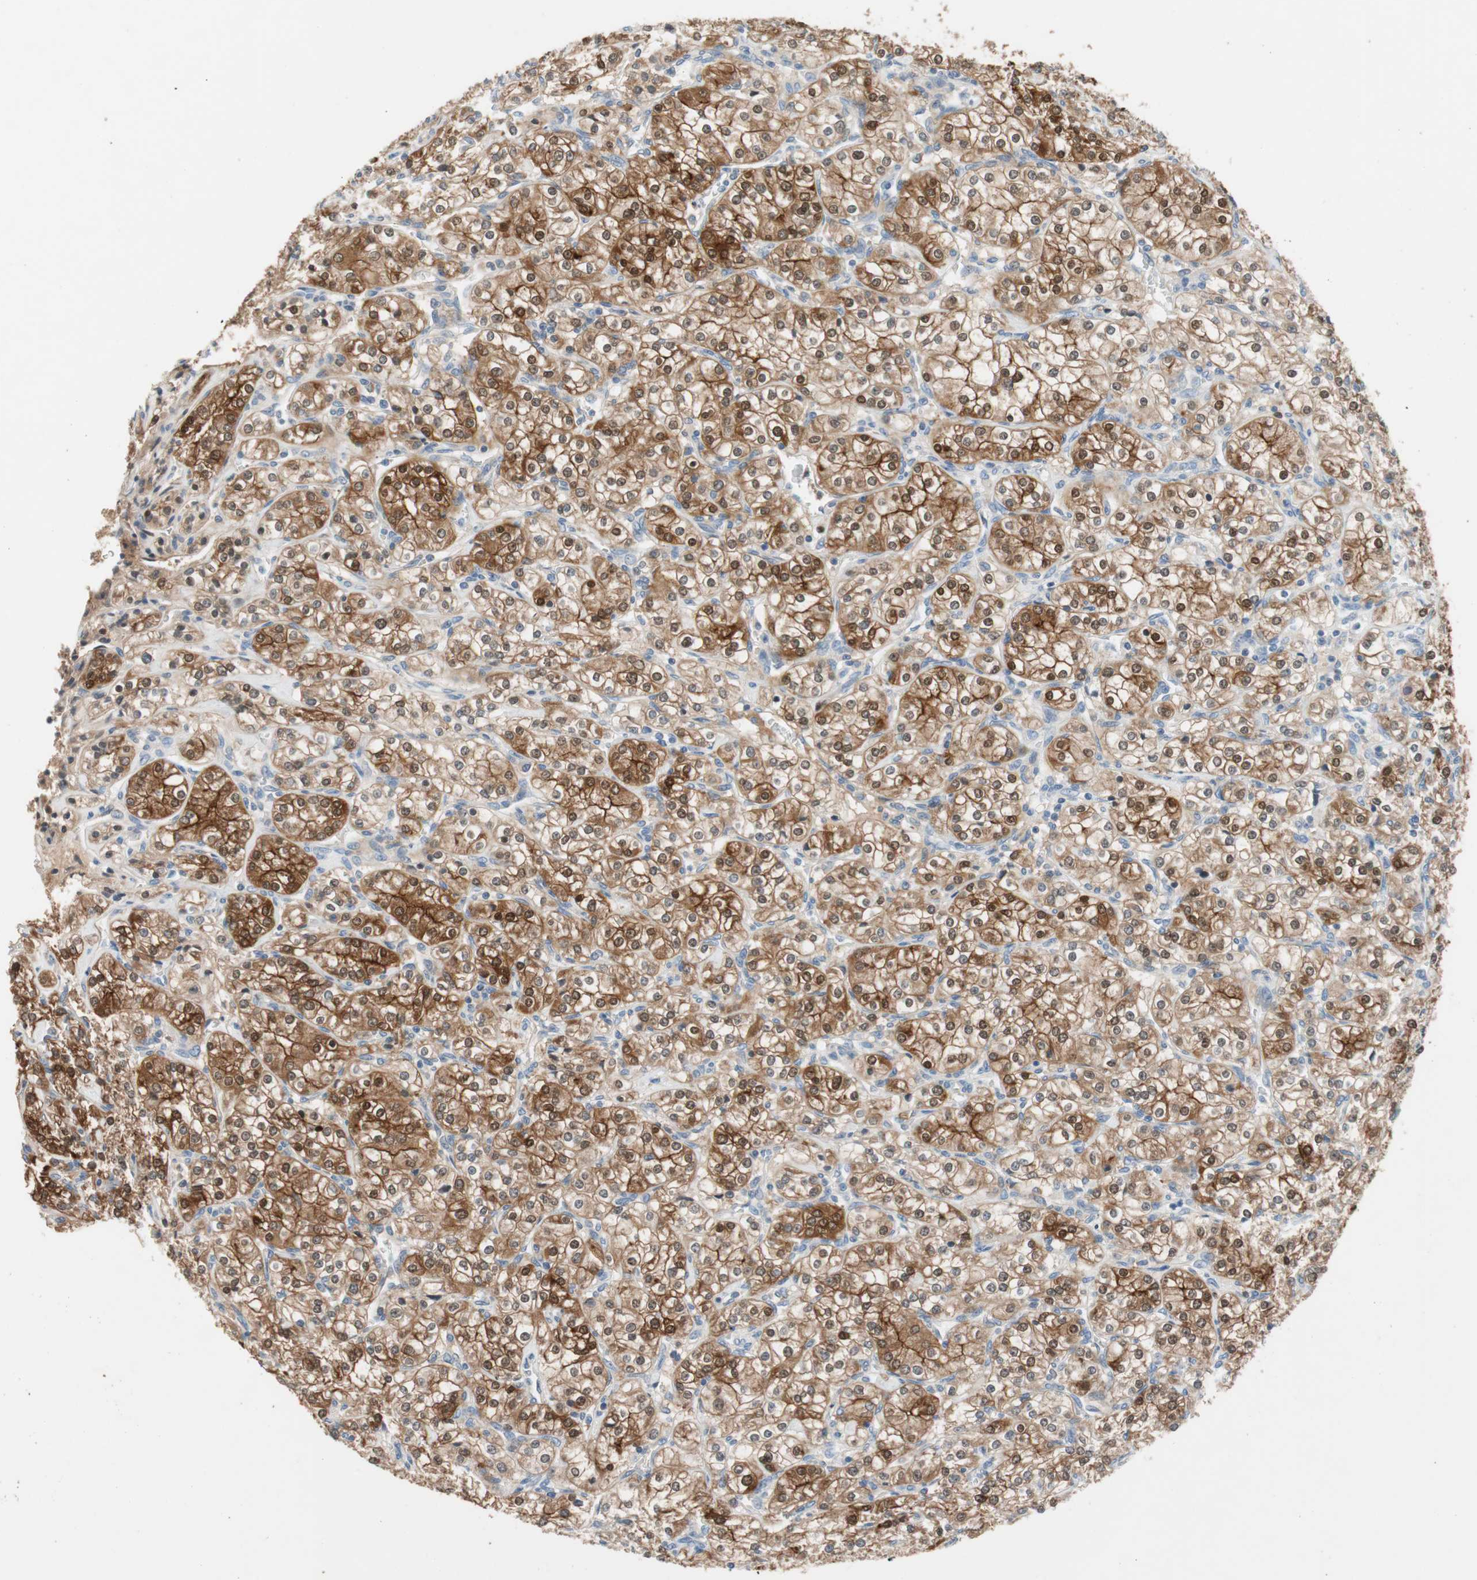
{"staining": {"intensity": "moderate", "quantity": ">75%", "location": "cytoplasmic/membranous,nuclear"}, "tissue": "renal cancer", "cell_type": "Tumor cells", "image_type": "cancer", "snomed": [{"axis": "morphology", "description": "Adenocarcinoma, NOS"}, {"axis": "topography", "description": "Kidney"}], "caption": "Renal cancer was stained to show a protein in brown. There is medium levels of moderate cytoplasmic/membranous and nuclear staining in about >75% of tumor cells.", "gene": "PDZK1", "patient": {"sex": "male", "age": 77}}